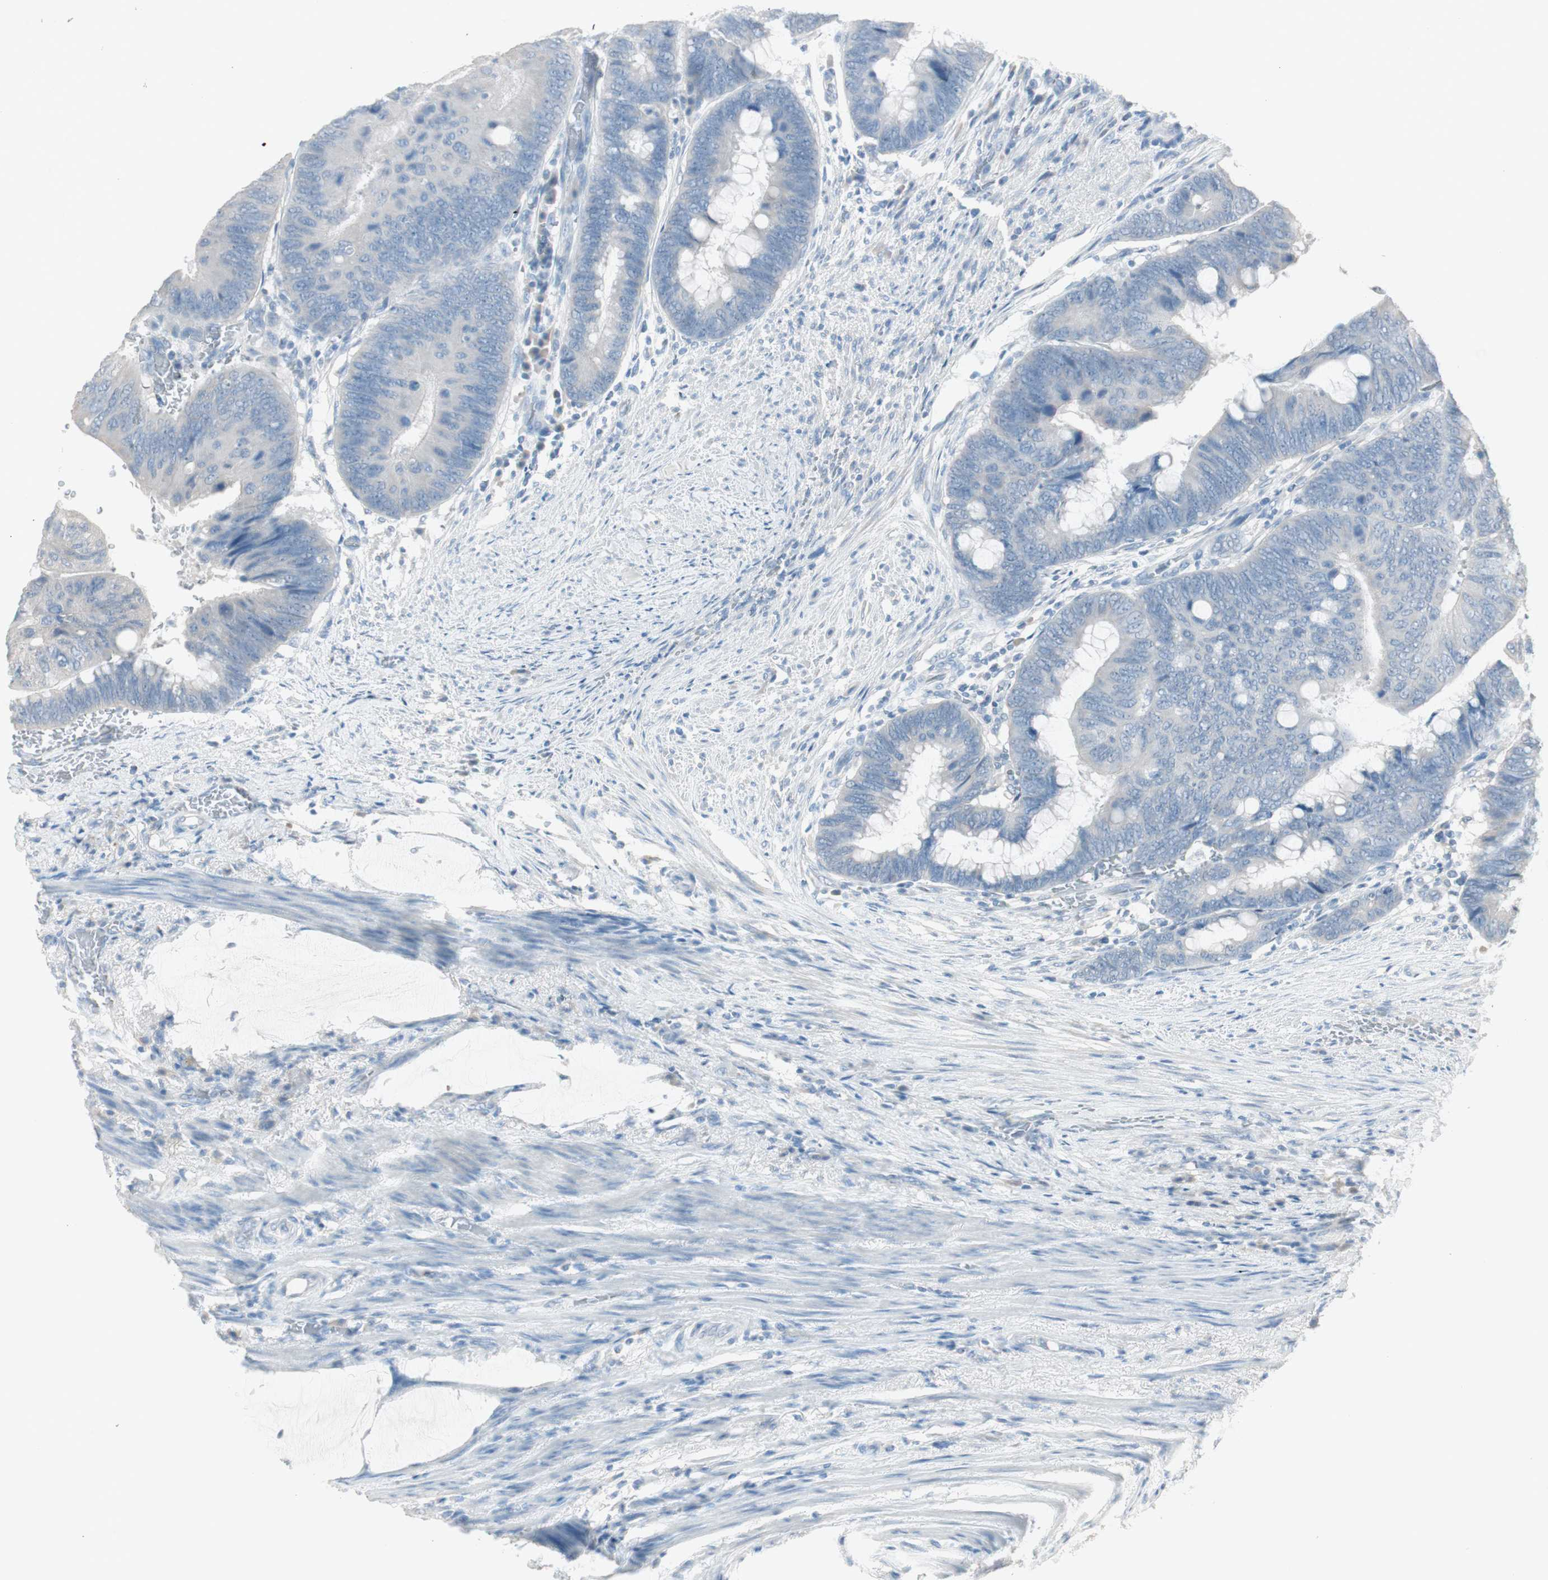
{"staining": {"intensity": "negative", "quantity": "none", "location": "none"}, "tissue": "colorectal cancer", "cell_type": "Tumor cells", "image_type": "cancer", "snomed": [{"axis": "morphology", "description": "Normal tissue, NOS"}, {"axis": "morphology", "description": "Adenocarcinoma, NOS"}, {"axis": "topography", "description": "Rectum"}, {"axis": "topography", "description": "Peripheral nerve tissue"}], "caption": "The photomicrograph demonstrates no staining of tumor cells in adenocarcinoma (colorectal).", "gene": "KHK", "patient": {"sex": "male", "age": 92}}